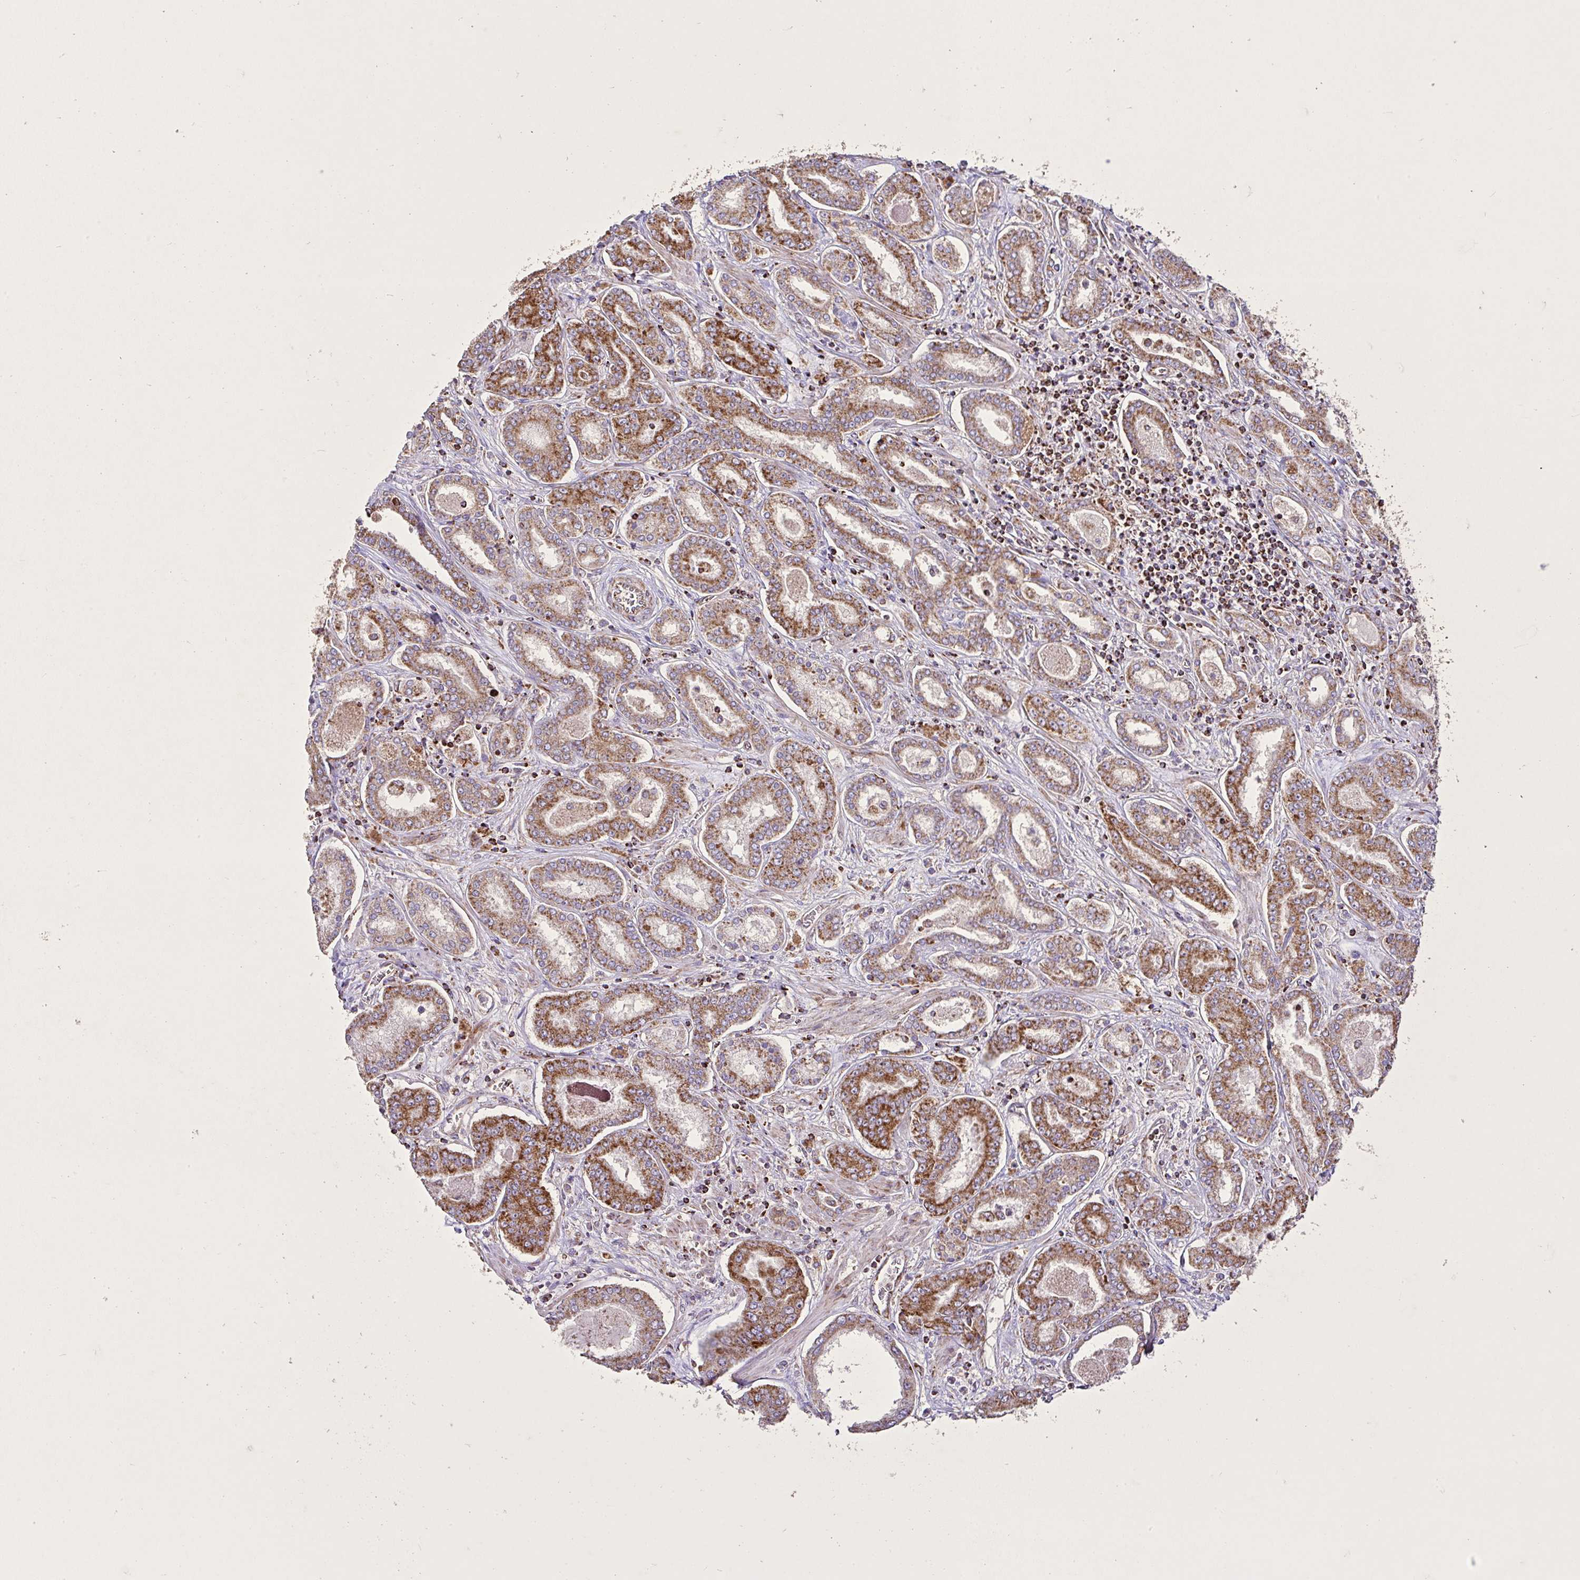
{"staining": {"intensity": "moderate", "quantity": ">75%", "location": "cytoplasmic/membranous"}, "tissue": "prostate cancer", "cell_type": "Tumor cells", "image_type": "cancer", "snomed": [{"axis": "morphology", "description": "Adenocarcinoma, High grade"}, {"axis": "topography", "description": "Prostate"}], "caption": "Protein staining demonstrates moderate cytoplasmic/membranous expression in approximately >75% of tumor cells in prostate adenocarcinoma (high-grade).", "gene": "AGK", "patient": {"sex": "male", "age": 72}}